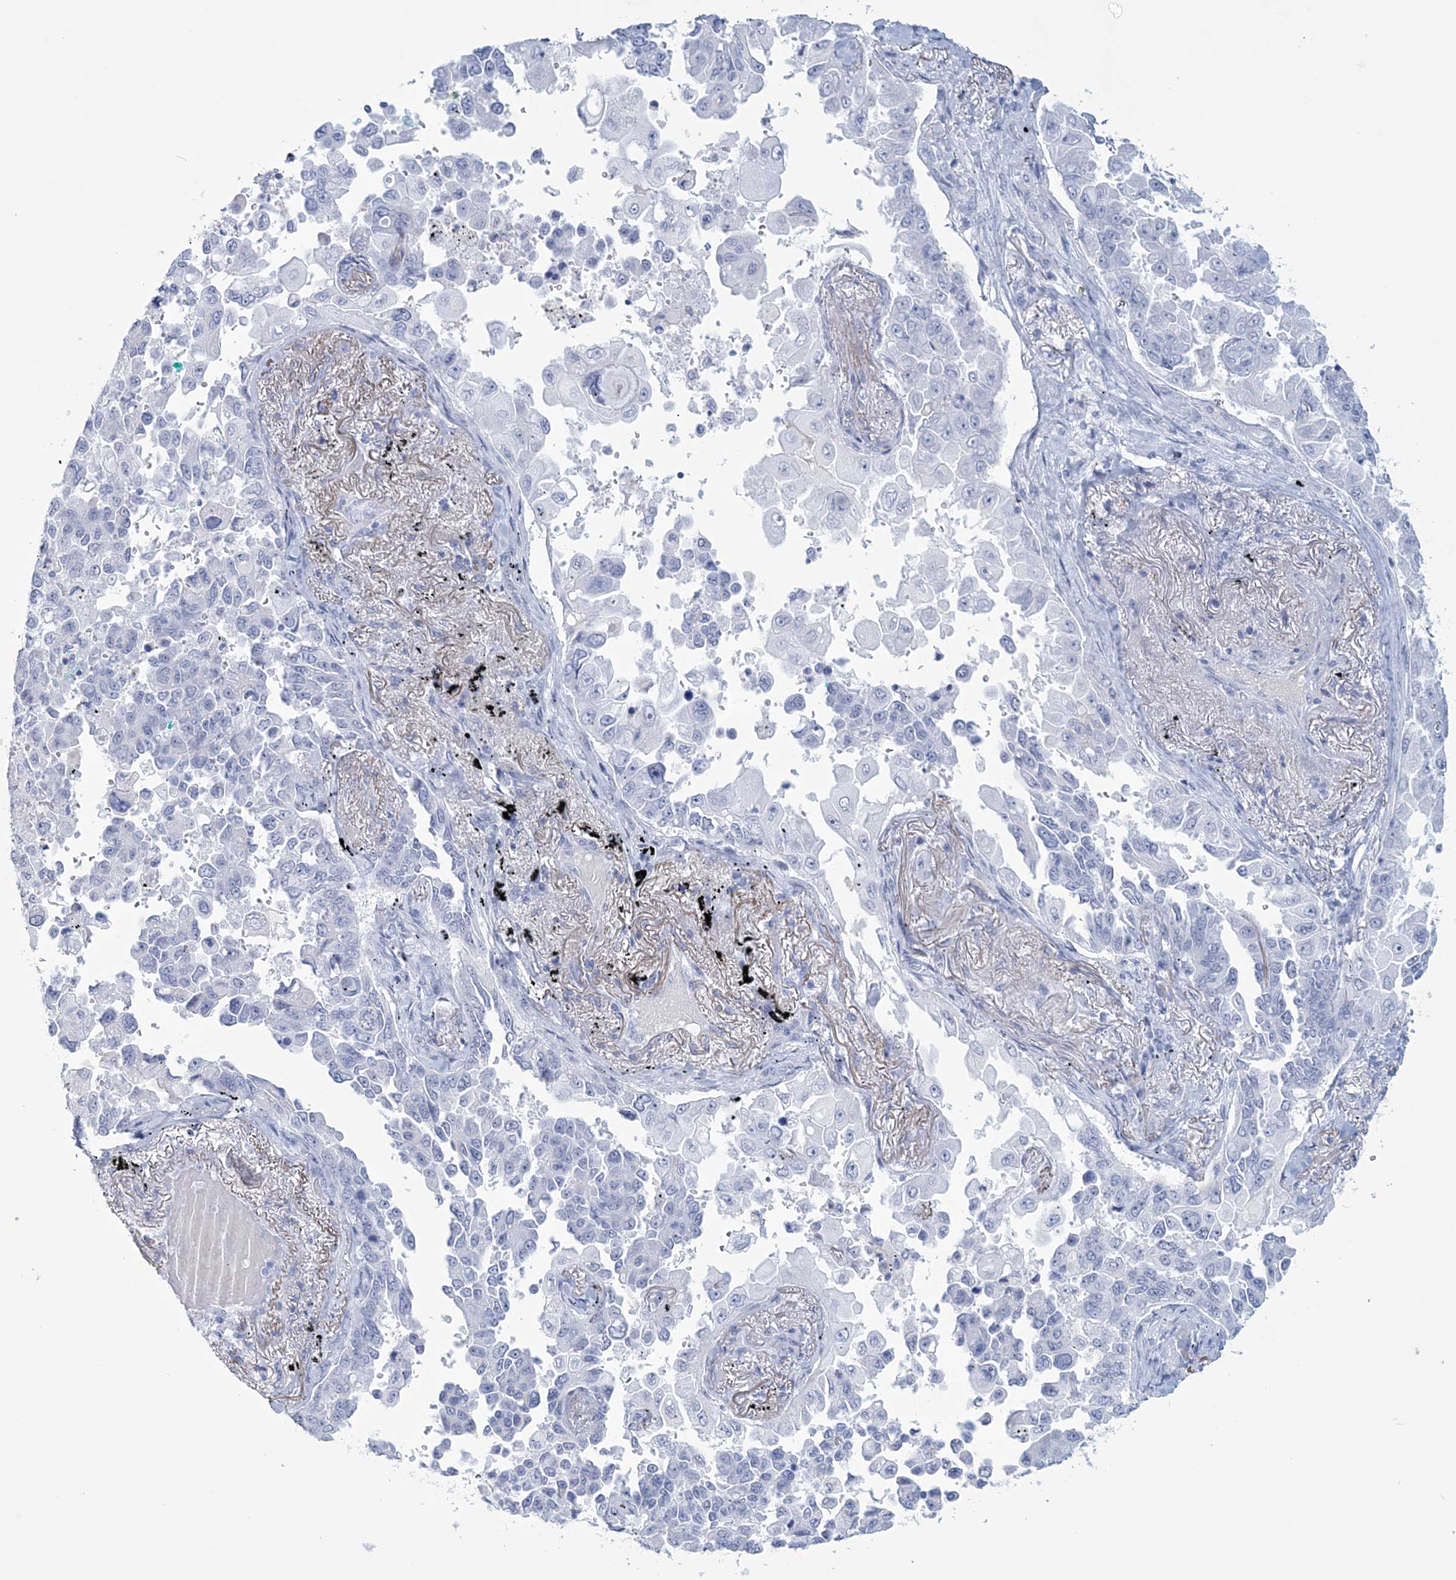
{"staining": {"intensity": "negative", "quantity": "none", "location": "none"}, "tissue": "lung cancer", "cell_type": "Tumor cells", "image_type": "cancer", "snomed": [{"axis": "morphology", "description": "Adenocarcinoma, NOS"}, {"axis": "topography", "description": "Lung"}], "caption": "An immunohistochemistry micrograph of adenocarcinoma (lung) is shown. There is no staining in tumor cells of adenocarcinoma (lung).", "gene": "DPCD", "patient": {"sex": "female", "age": 67}}